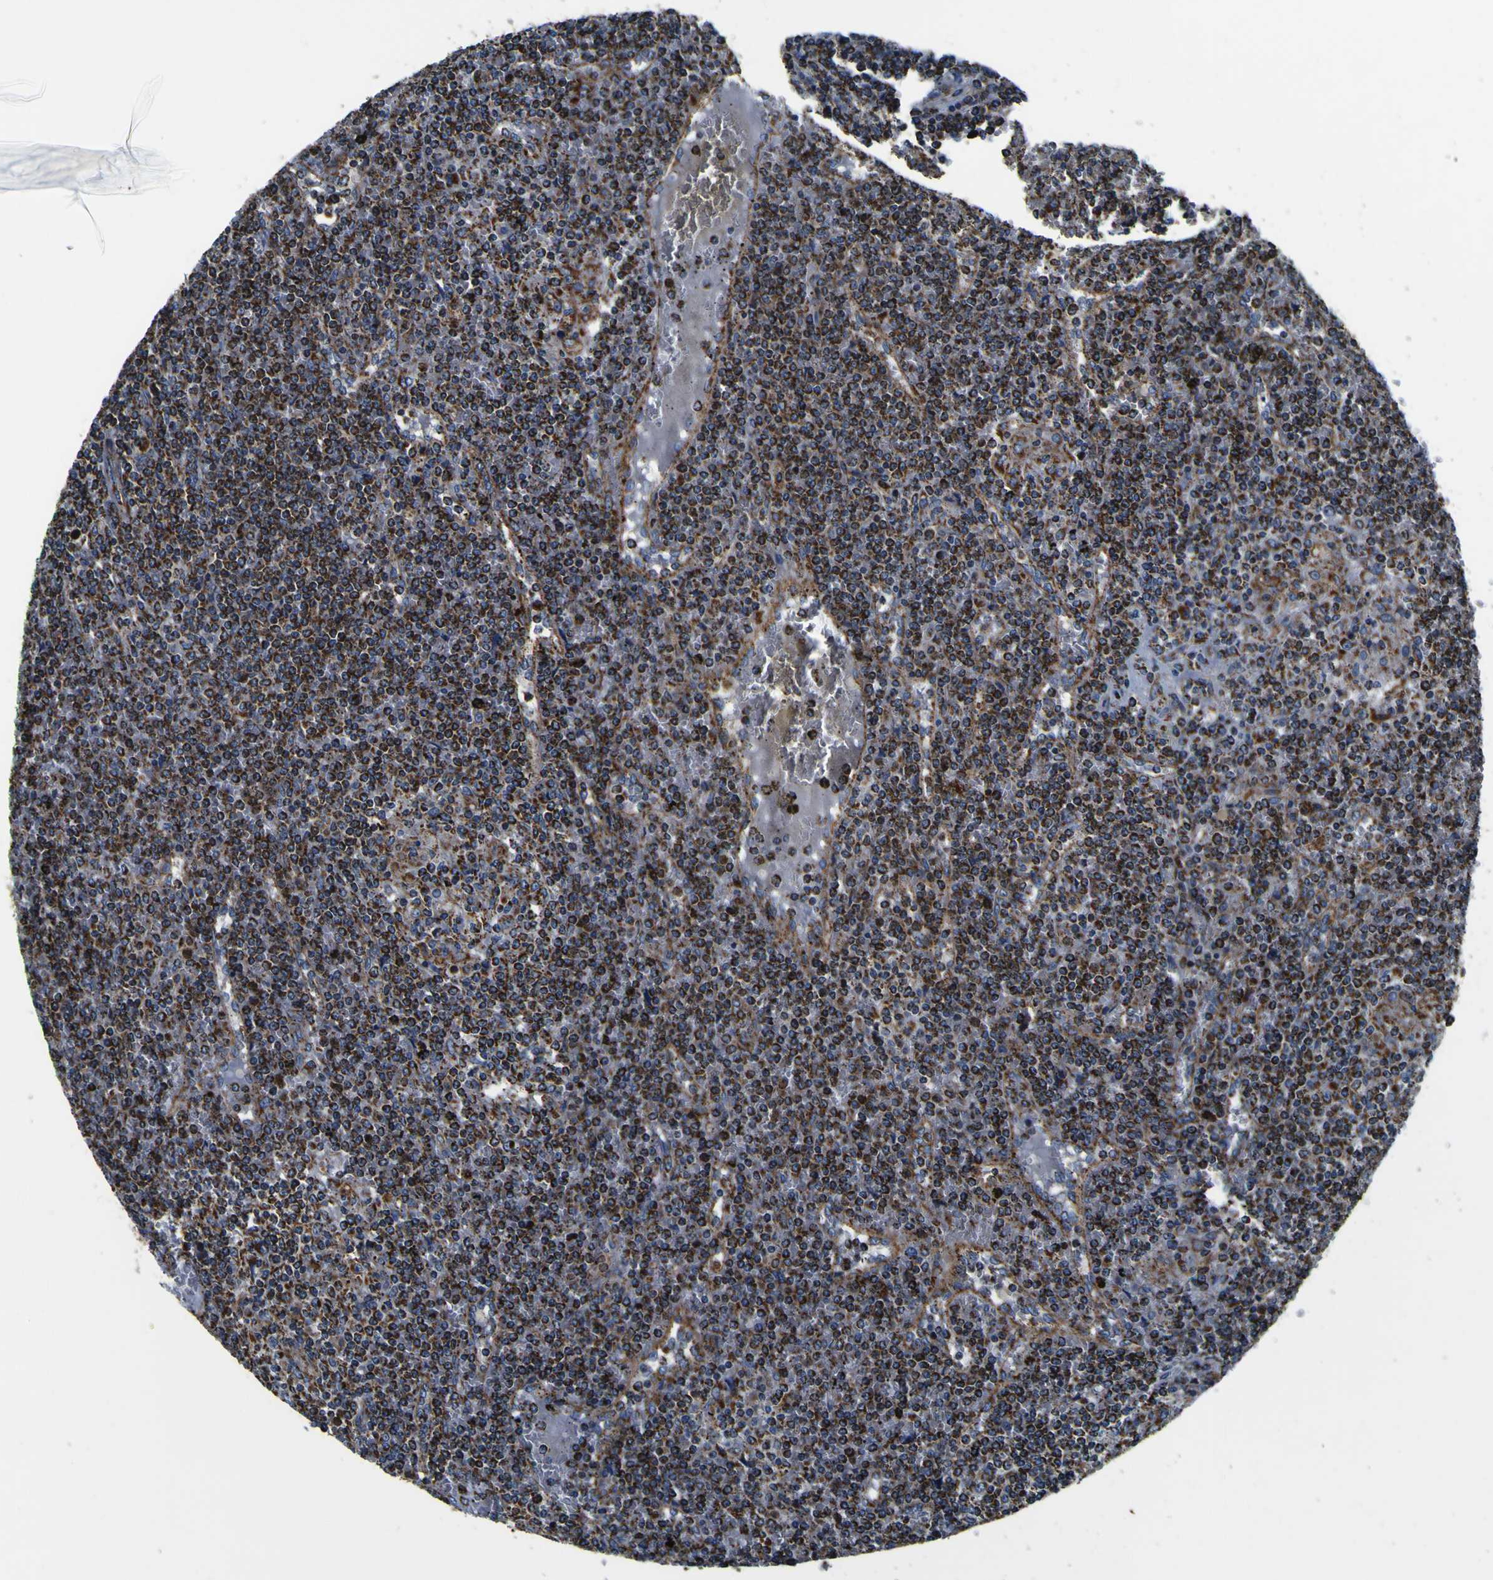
{"staining": {"intensity": "strong", "quantity": "25%-75%", "location": "cytoplasmic/membranous"}, "tissue": "lymphoma", "cell_type": "Tumor cells", "image_type": "cancer", "snomed": [{"axis": "morphology", "description": "Malignant lymphoma, non-Hodgkin's type, Low grade"}, {"axis": "topography", "description": "Spleen"}], "caption": "The immunohistochemical stain labels strong cytoplasmic/membranous staining in tumor cells of lymphoma tissue. (brown staining indicates protein expression, while blue staining denotes nuclei).", "gene": "PTRH2", "patient": {"sex": "female", "age": 19}}